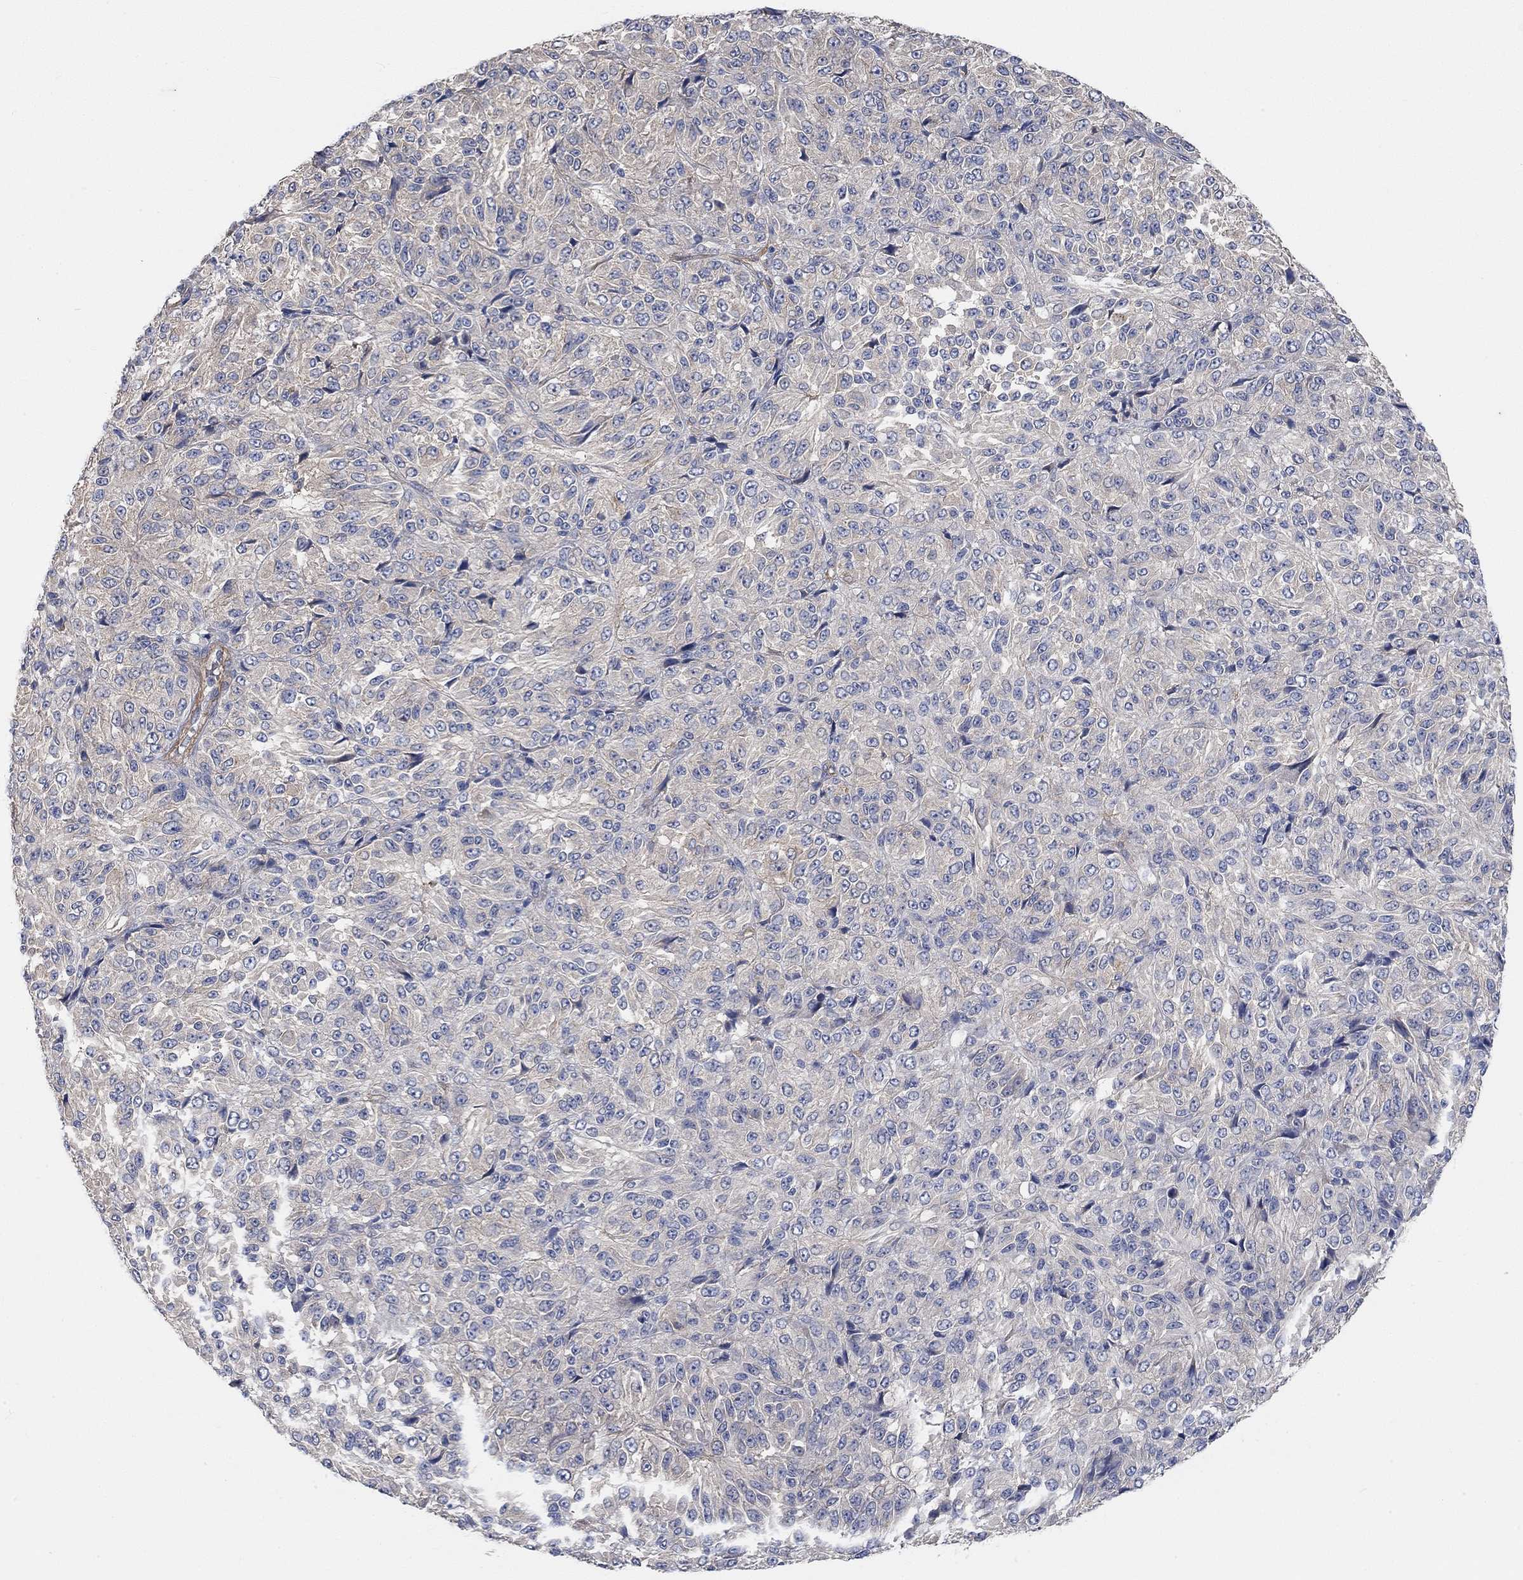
{"staining": {"intensity": "weak", "quantity": "<25%", "location": "cytoplasmic/membranous"}, "tissue": "melanoma", "cell_type": "Tumor cells", "image_type": "cancer", "snomed": [{"axis": "morphology", "description": "Malignant melanoma, Metastatic site"}, {"axis": "topography", "description": "Brain"}], "caption": "This is an IHC photomicrograph of human melanoma. There is no positivity in tumor cells.", "gene": "SYT16", "patient": {"sex": "female", "age": 56}}